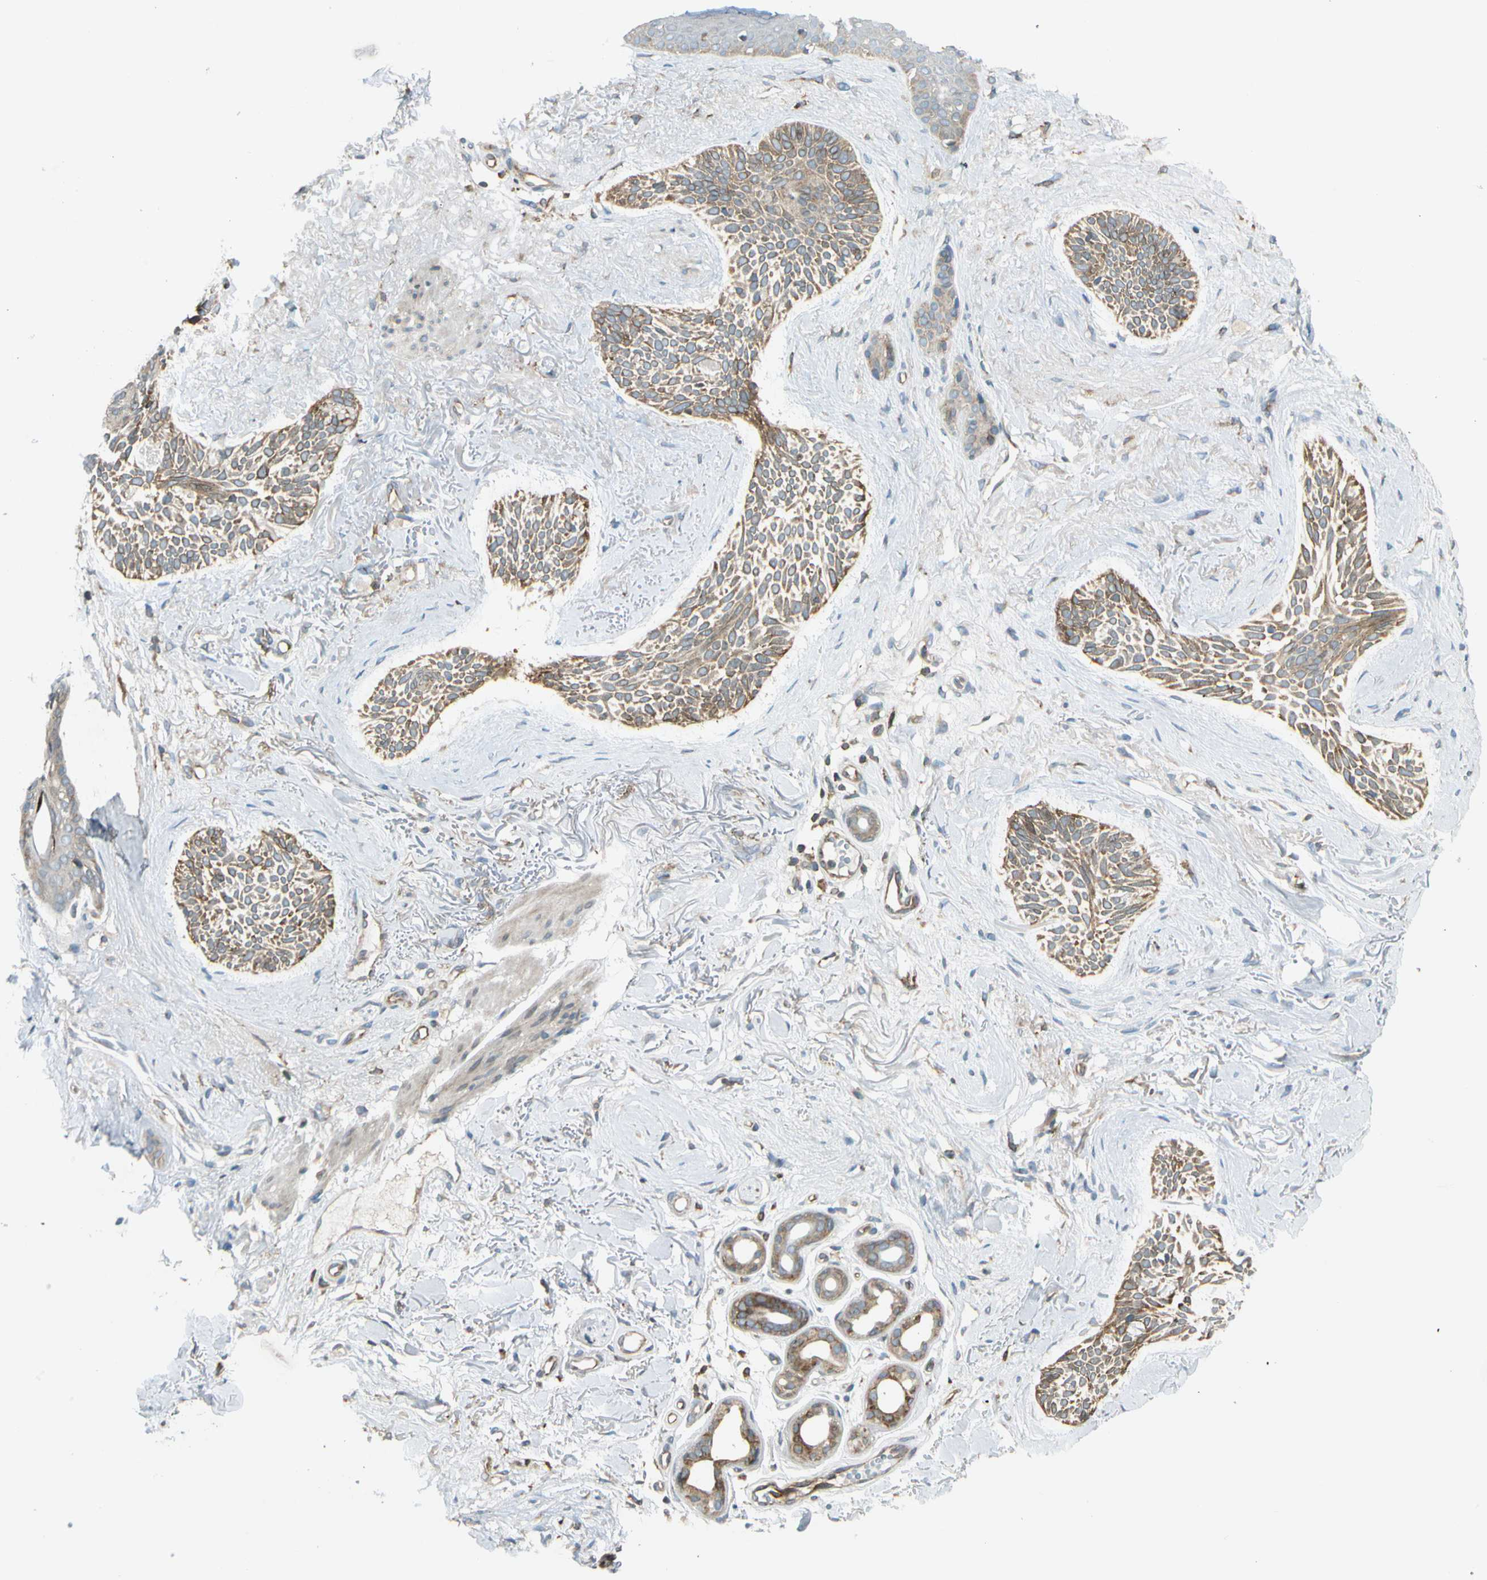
{"staining": {"intensity": "moderate", "quantity": ">75%", "location": "cytoplasmic/membranous"}, "tissue": "skin cancer", "cell_type": "Tumor cells", "image_type": "cancer", "snomed": [{"axis": "morphology", "description": "Normal tissue, NOS"}, {"axis": "morphology", "description": "Basal cell carcinoma"}, {"axis": "topography", "description": "Skin"}], "caption": "Protein expression by IHC displays moderate cytoplasmic/membranous expression in approximately >75% of tumor cells in basal cell carcinoma (skin). (brown staining indicates protein expression, while blue staining denotes nuclei).", "gene": "TRIO", "patient": {"sex": "female", "age": 84}}